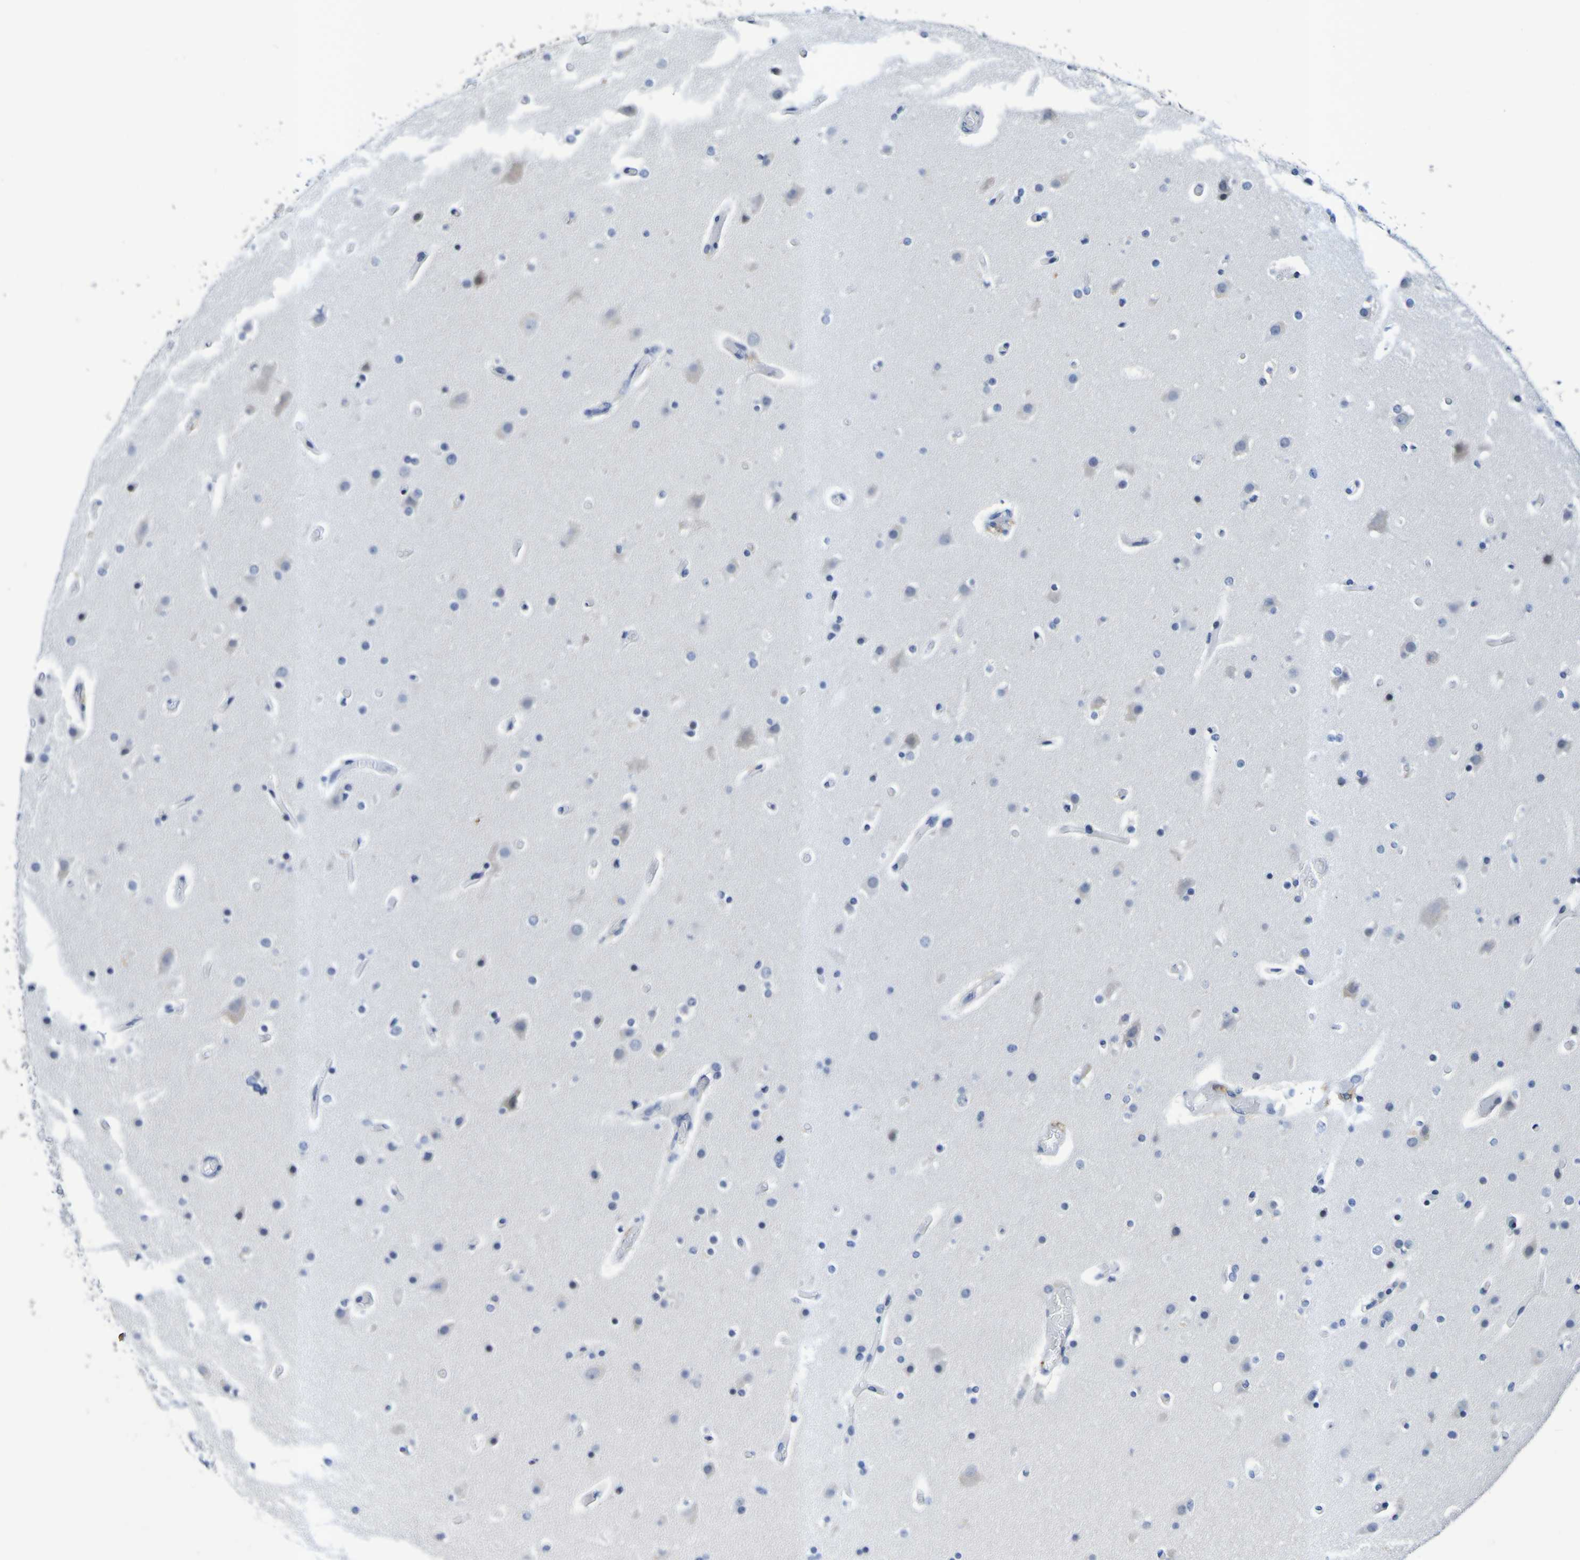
{"staining": {"intensity": "negative", "quantity": "none", "location": "none"}, "tissue": "glioma", "cell_type": "Tumor cells", "image_type": "cancer", "snomed": [{"axis": "morphology", "description": "Glioma, malignant, High grade"}, {"axis": "topography", "description": "Cerebral cortex"}], "caption": "Tumor cells are negative for protein expression in human glioma.", "gene": "VMA21", "patient": {"sex": "female", "age": 36}}